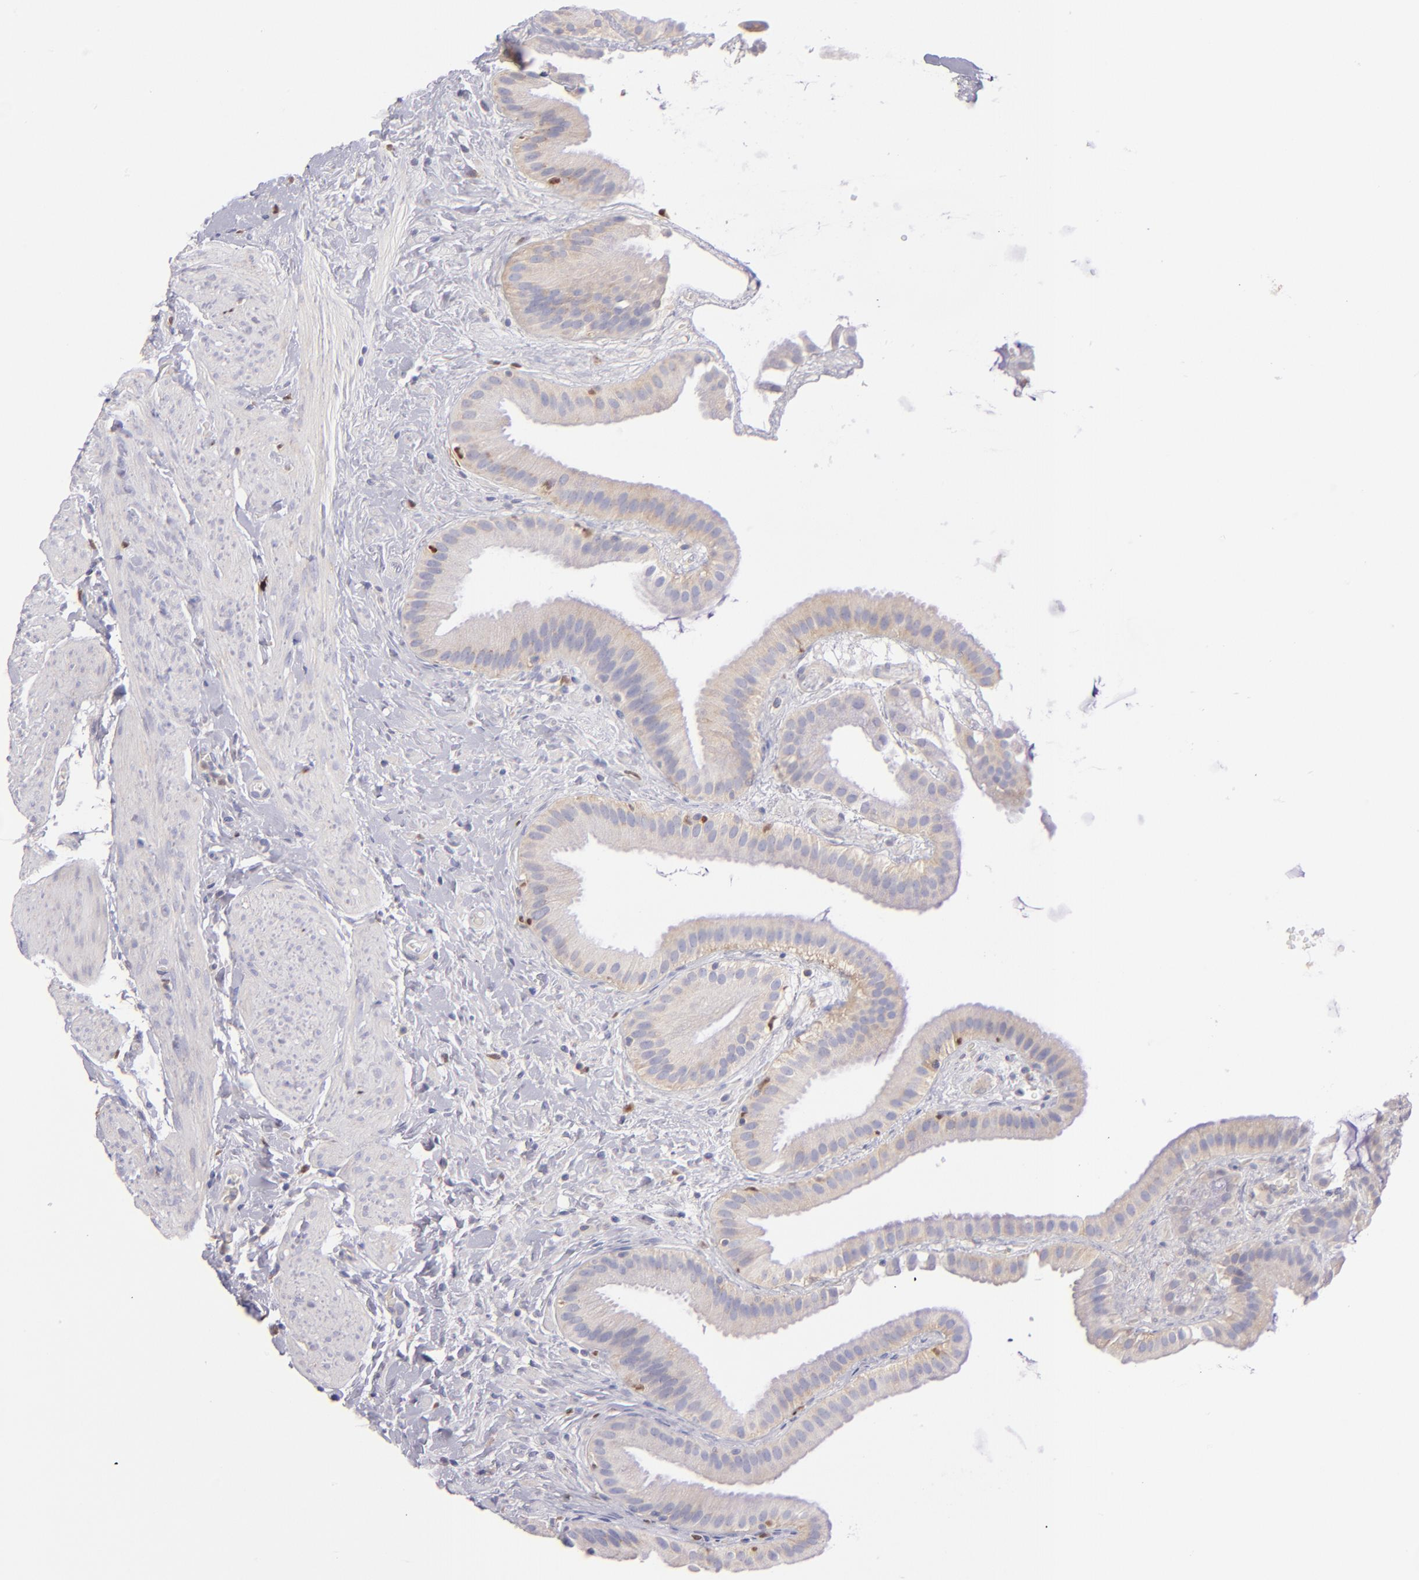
{"staining": {"intensity": "weak", "quantity": ">75%", "location": "cytoplasmic/membranous"}, "tissue": "gallbladder", "cell_type": "Glandular cells", "image_type": "normal", "snomed": [{"axis": "morphology", "description": "Normal tissue, NOS"}, {"axis": "topography", "description": "Gallbladder"}], "caption": "Immunohistochemistry of unremarkable human gallbladder reveals low levels of weak cytoplasmic/membranous staining in approximately >75% of glandular cells.", "gene": "IRF8", "patient": {"sex": "female", "age": 63}}